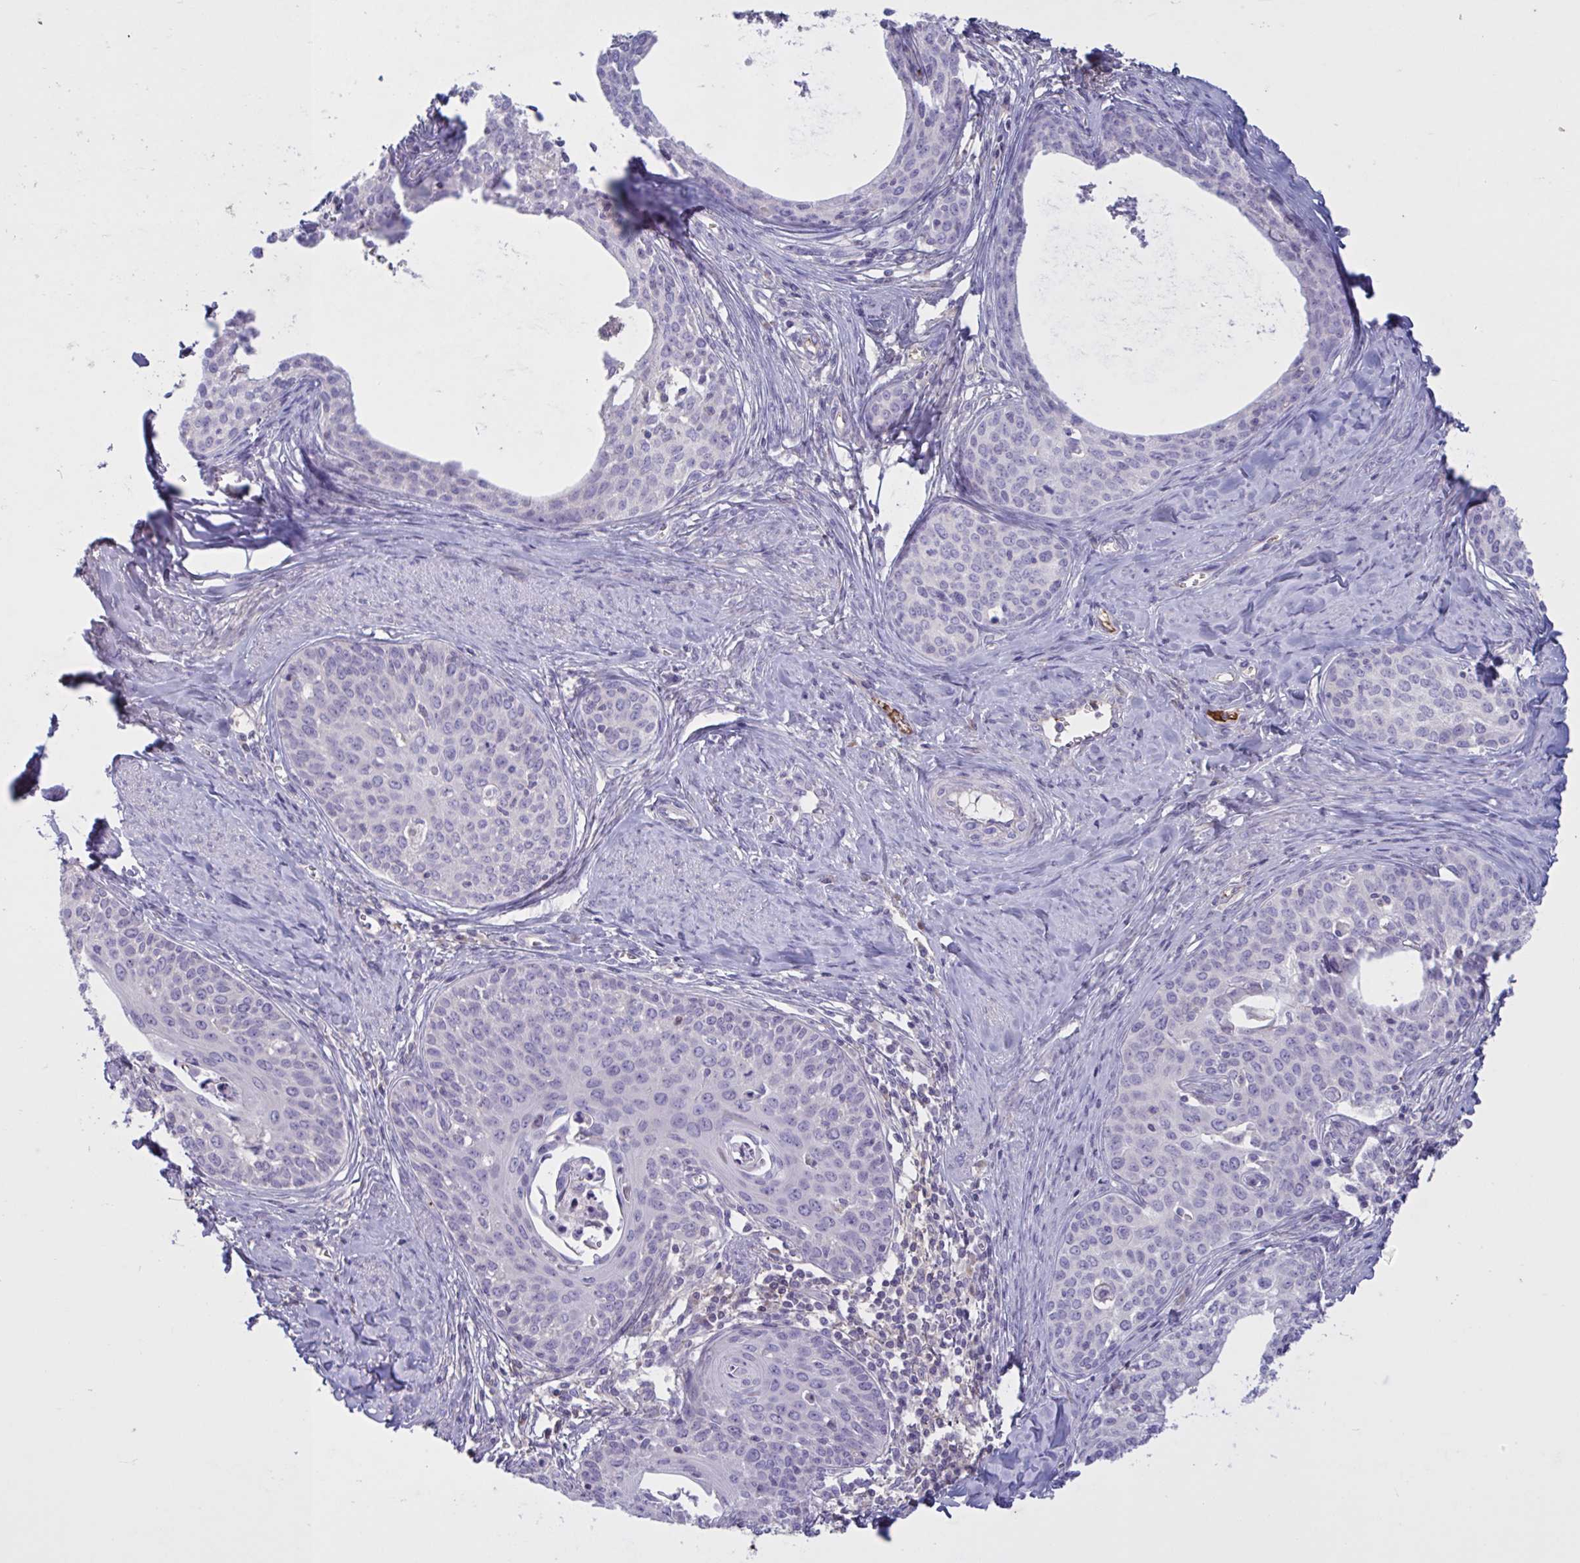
{"staining": {"intensity": "negative", "quantity": "none", "location": "none"}, "tissue": "cervical cancer", "cell_type": "Tumor cells", "image_type": "cancer", "snomed": [{"axis": "morphology", "description": "Squamous cell carcinoma, NOS"}, {"axis": "morphology", "description": "Adenocarcinoma, NOS"}, {"axis": "topography", "description": "Cervix"}], "caption": "Micrograph shows no protein positivity in tumor cells of cervical cancer tissue. (Brightfield microscopy of DAB (3,3'-diaminobenzidine) immunohistochemistry at high magnification).", "gene": "IL1R1", "patient": {"sex": "female", "age": 52}}